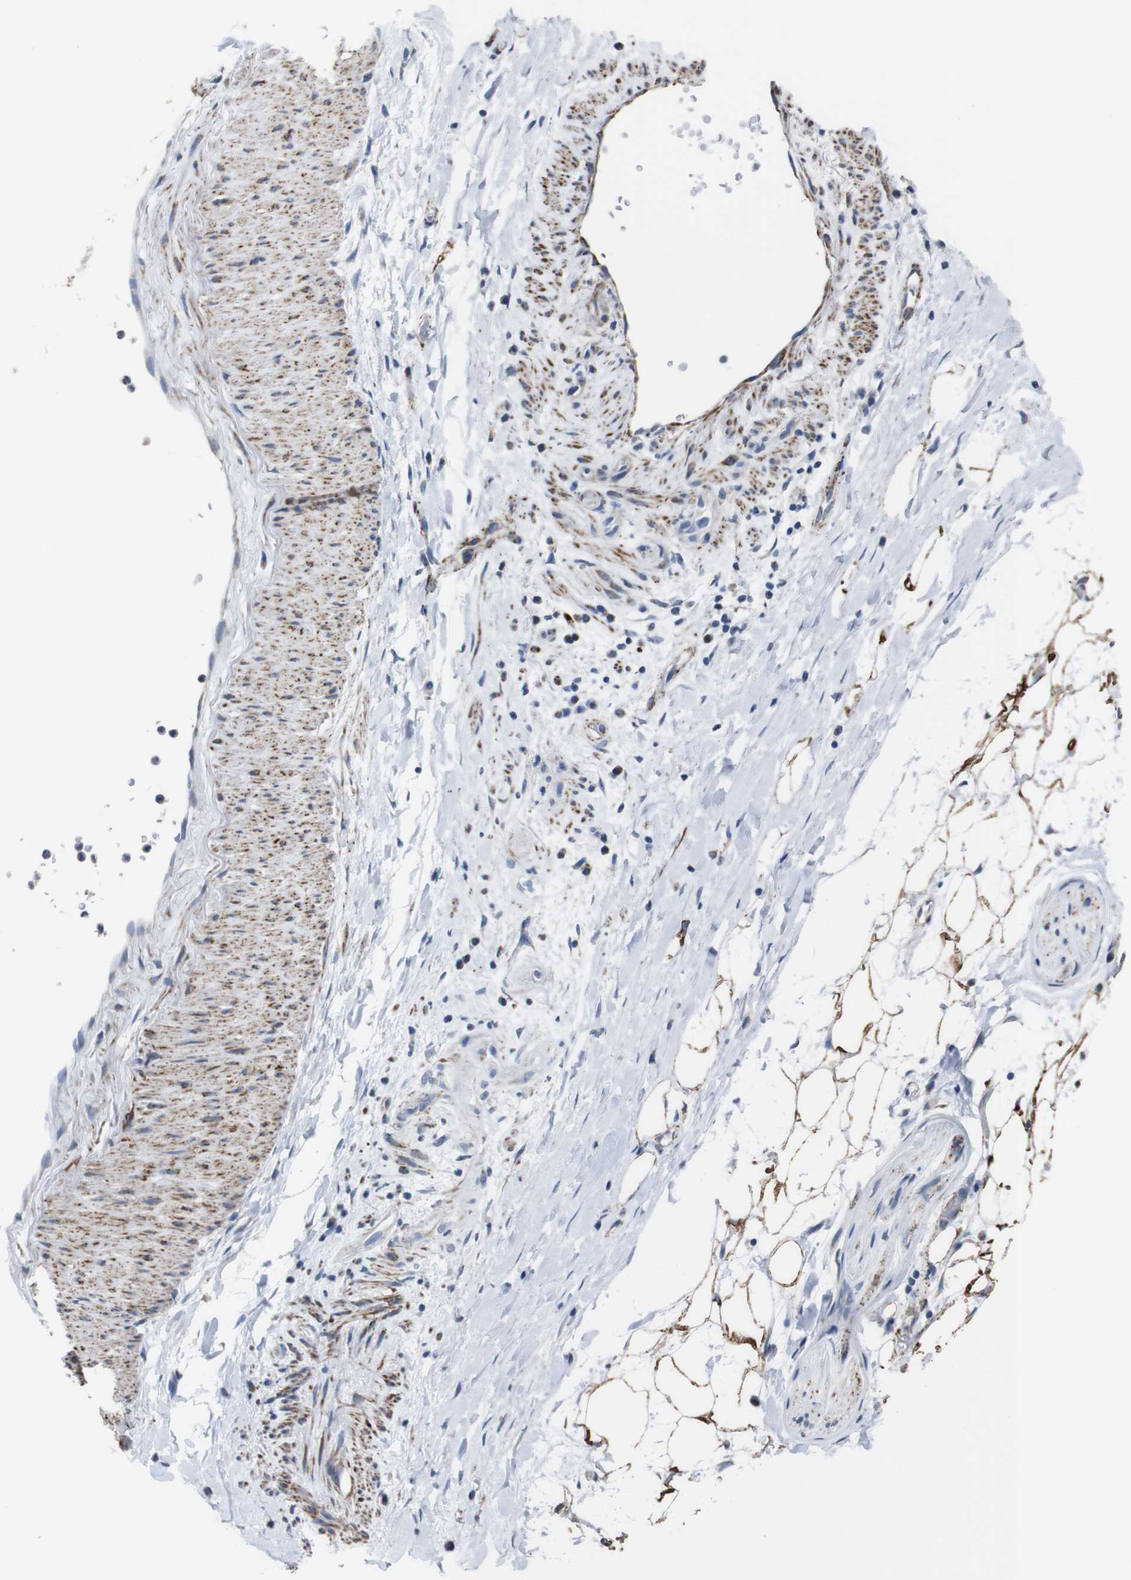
{"staining": {"intensity": "strong", "quantity": ">75%", "location": "cytoplasmic/membranous"}, "tissue": "adipose tissue", "cell_type": "Adipocytes", "image_type": "normal", "snomed": [{"axis": "morphology", "description": "Normal tissue, NOS"}, {"axis": "topography", "description": "Soft tissue"}], "caption": "Immunohistochemical staining of unremarkable human adipose tissue exhibits strong cytoplasmic/membranous protein staining in approximately >75% of adipocytes. (brown staining indicates protein expression, while blue staining denotes nuclei).", "gene": "MAOA", "patient": {"sex": "male", "age": 72}}